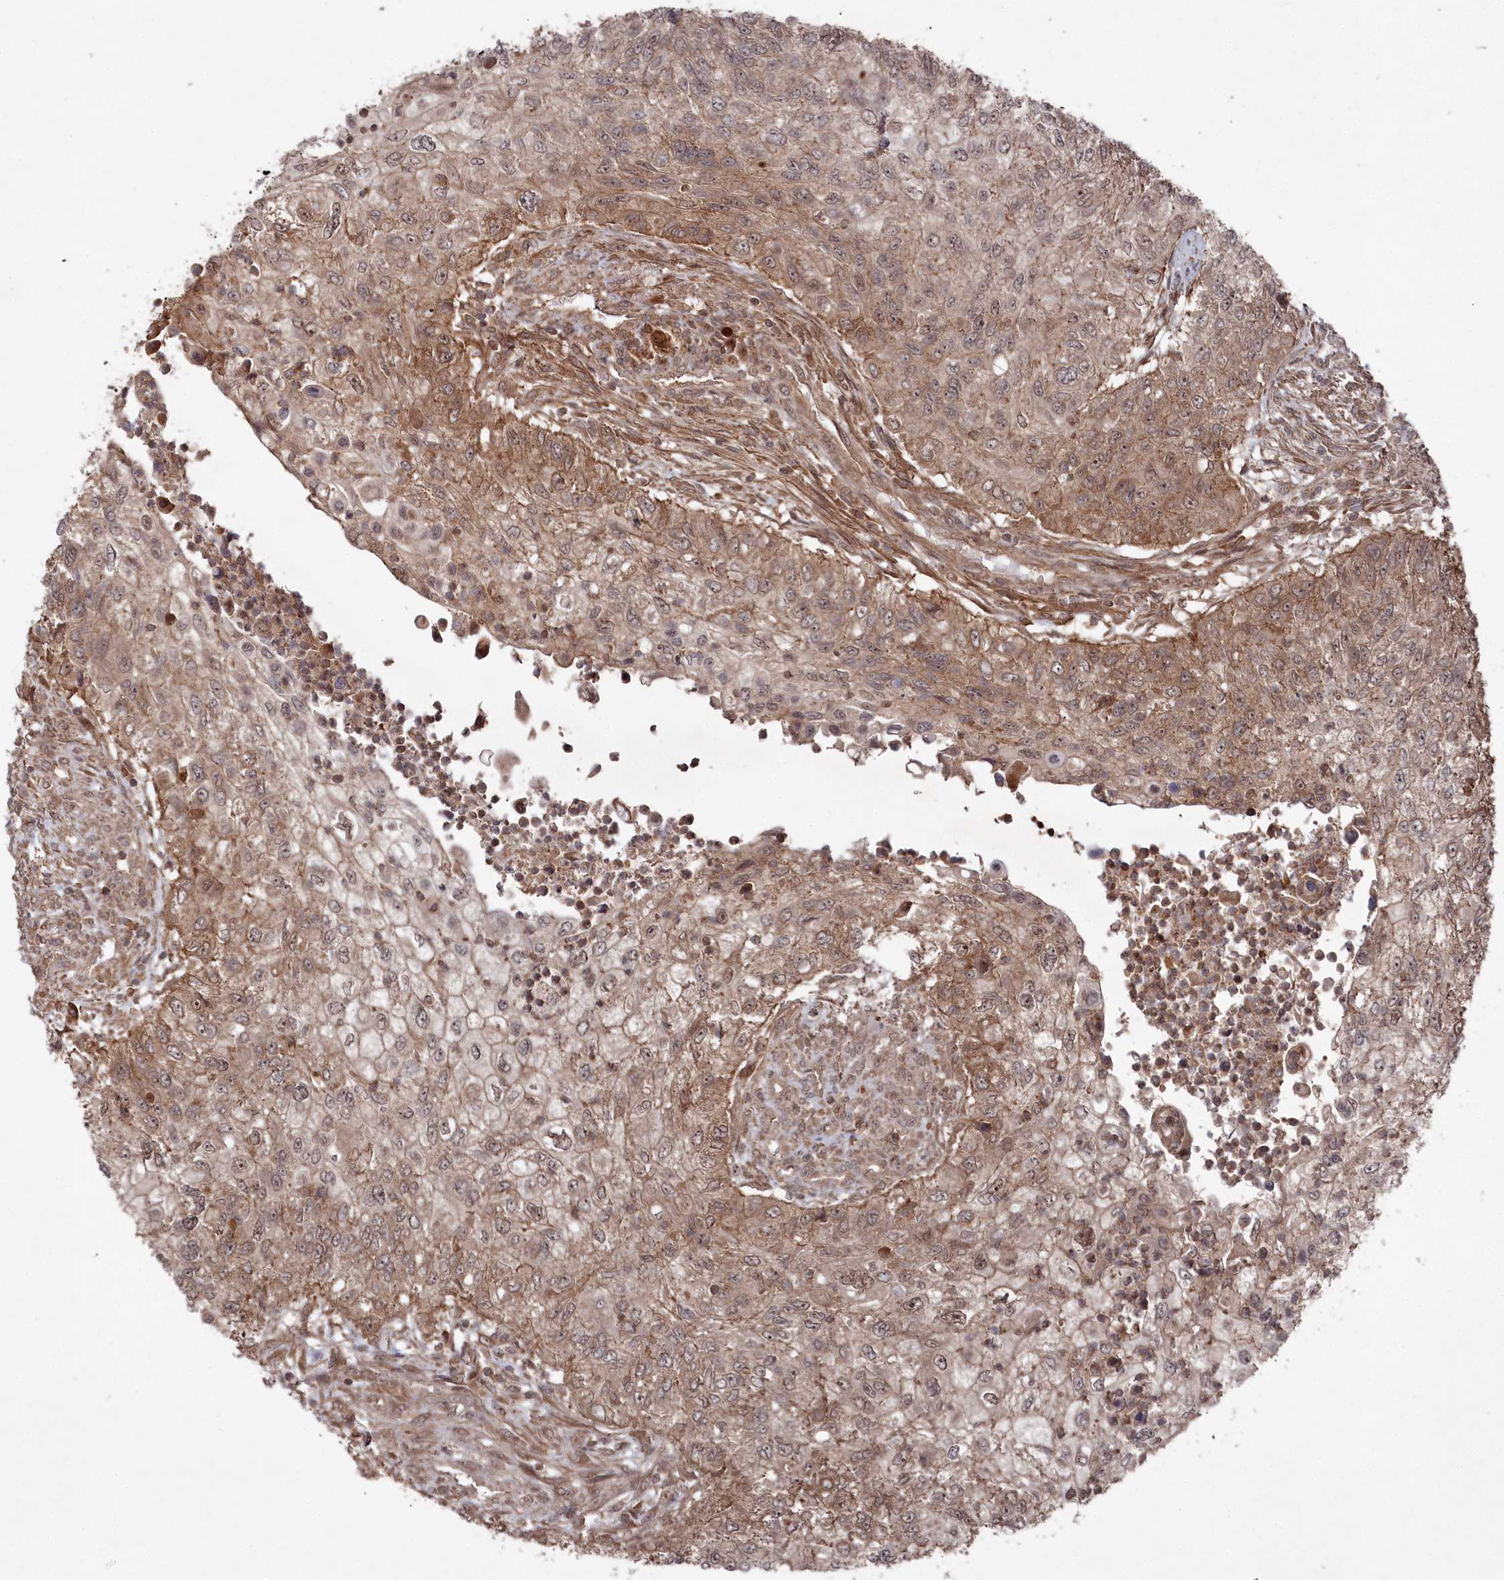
{"staining": {"intensity": "moderate", "quantity": ">75%", "location": "cytoplasmic/membranous,nuclear"}, "tissue": "urothelial cancer", "cell_type": "Tumor cells", "image_type": "cancer", "snomed": [{"axis": "morphology", "description": "Urothelial carcinoma, High grade"}, {"axis": "topography", "description": "Urinary bladder"}], "caption": "DAB (3,3'-diaminobenzidine) immunohistochemical staining of human high-grade urothelial carcinoma exhibits moderate cytoplasmic/membranous and nuclear protein expression in approximately >75% of tumor cells. The staining was performed using DAB (3,3'-diaminobenzidine), with brown indicating positive protein expression. Nuclei are stained blue with hematoxylin.", "gene": "BORCS7", "patient": {"sex": "female", "age": 60}}